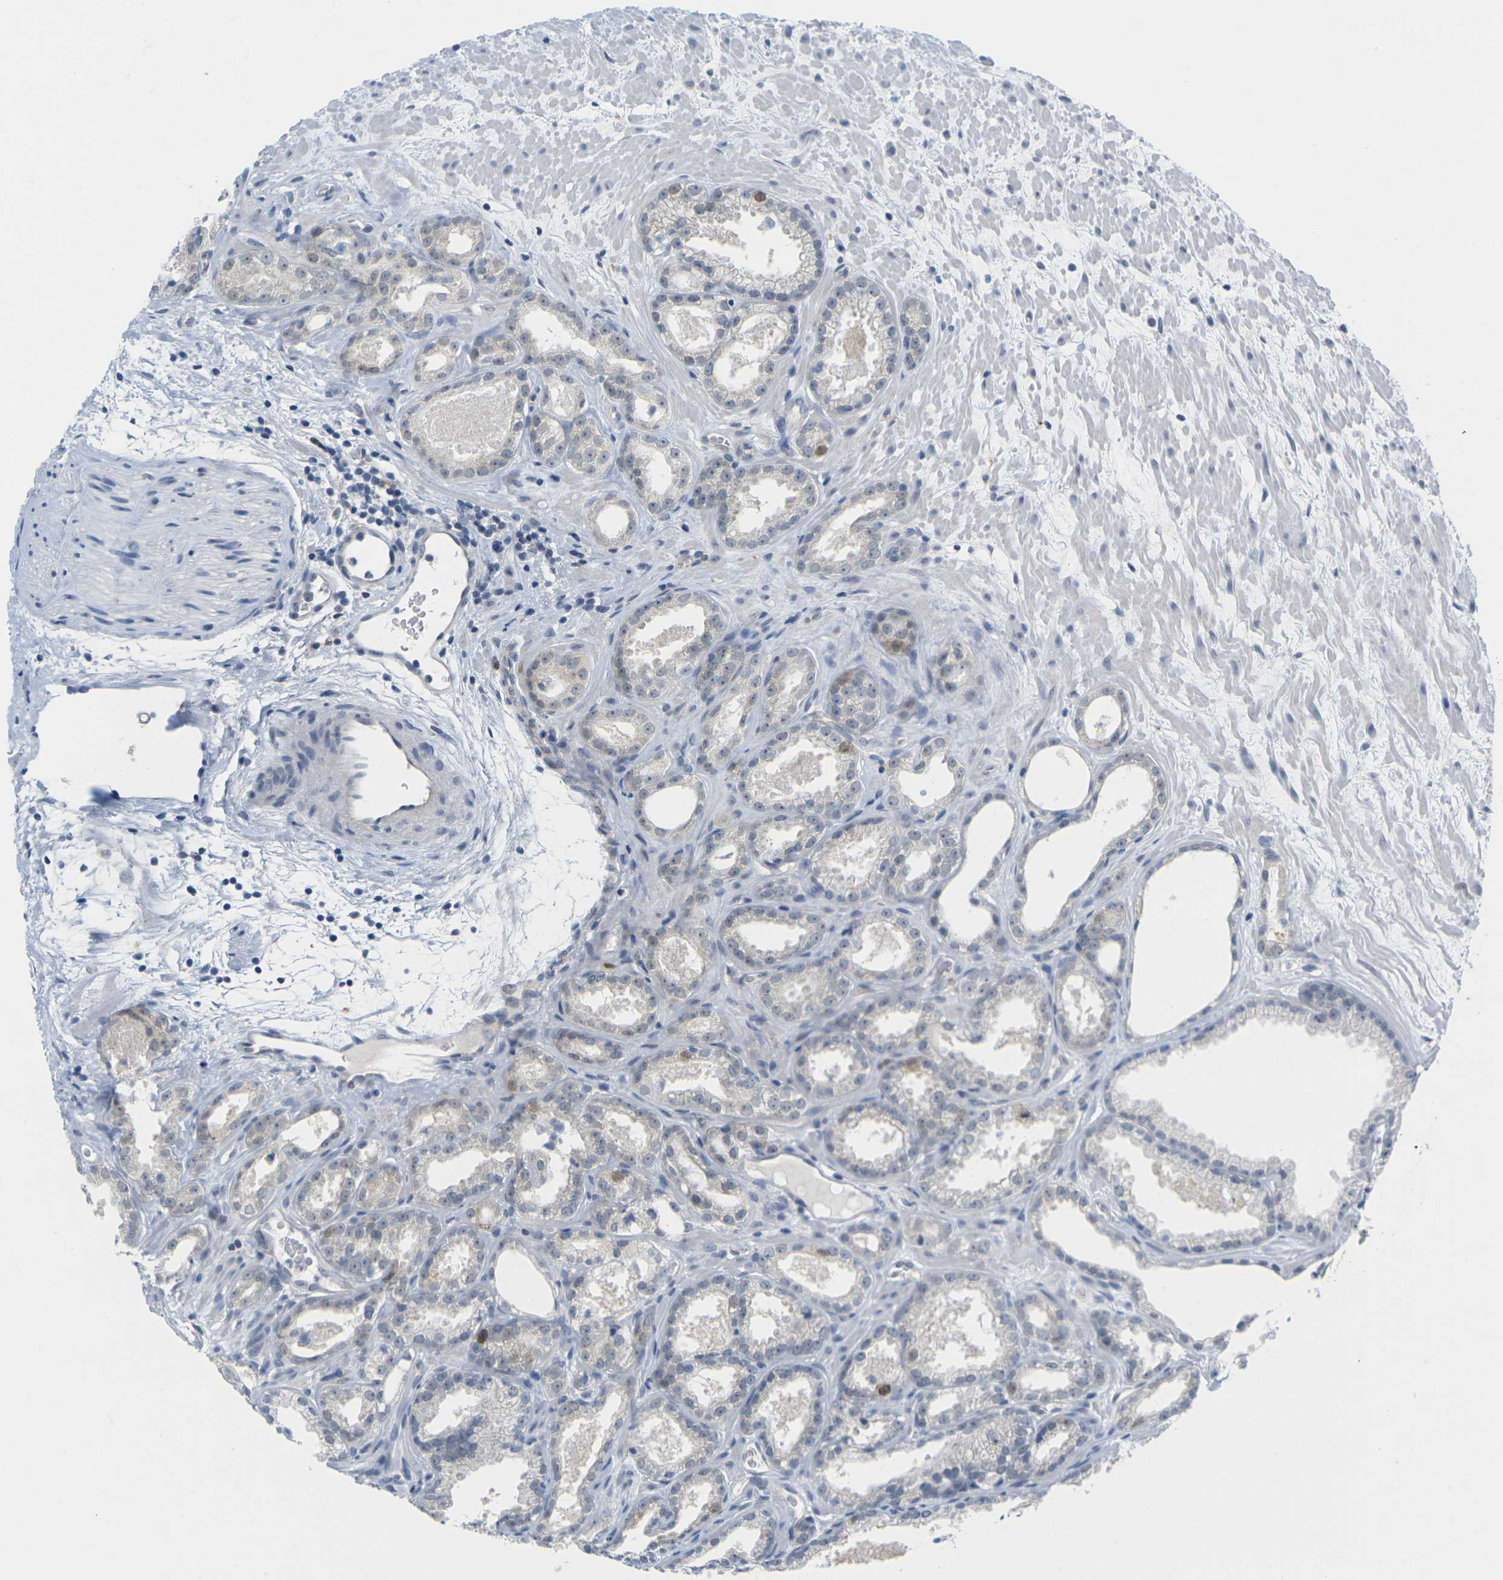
{"staining": {"intensity": "weak", "quantity": "<25%", "location": "cytoplasmic/membranous"}, "tissue": "prostate cancer", "cell_type": "Tumor cells", "image_type": "cancer", "snomed": [{"axis": "morphology", "description": "Adenocarcinoma, Low grade"}, {"axis": "topography", "description": "Prostate"}], "caption": "A micrograph of human prostate low-grade adenocarcinoma is negative for staining in tumor cells.", "gene": "CDK2", "patient": {"sex": "male", "age": 57}}